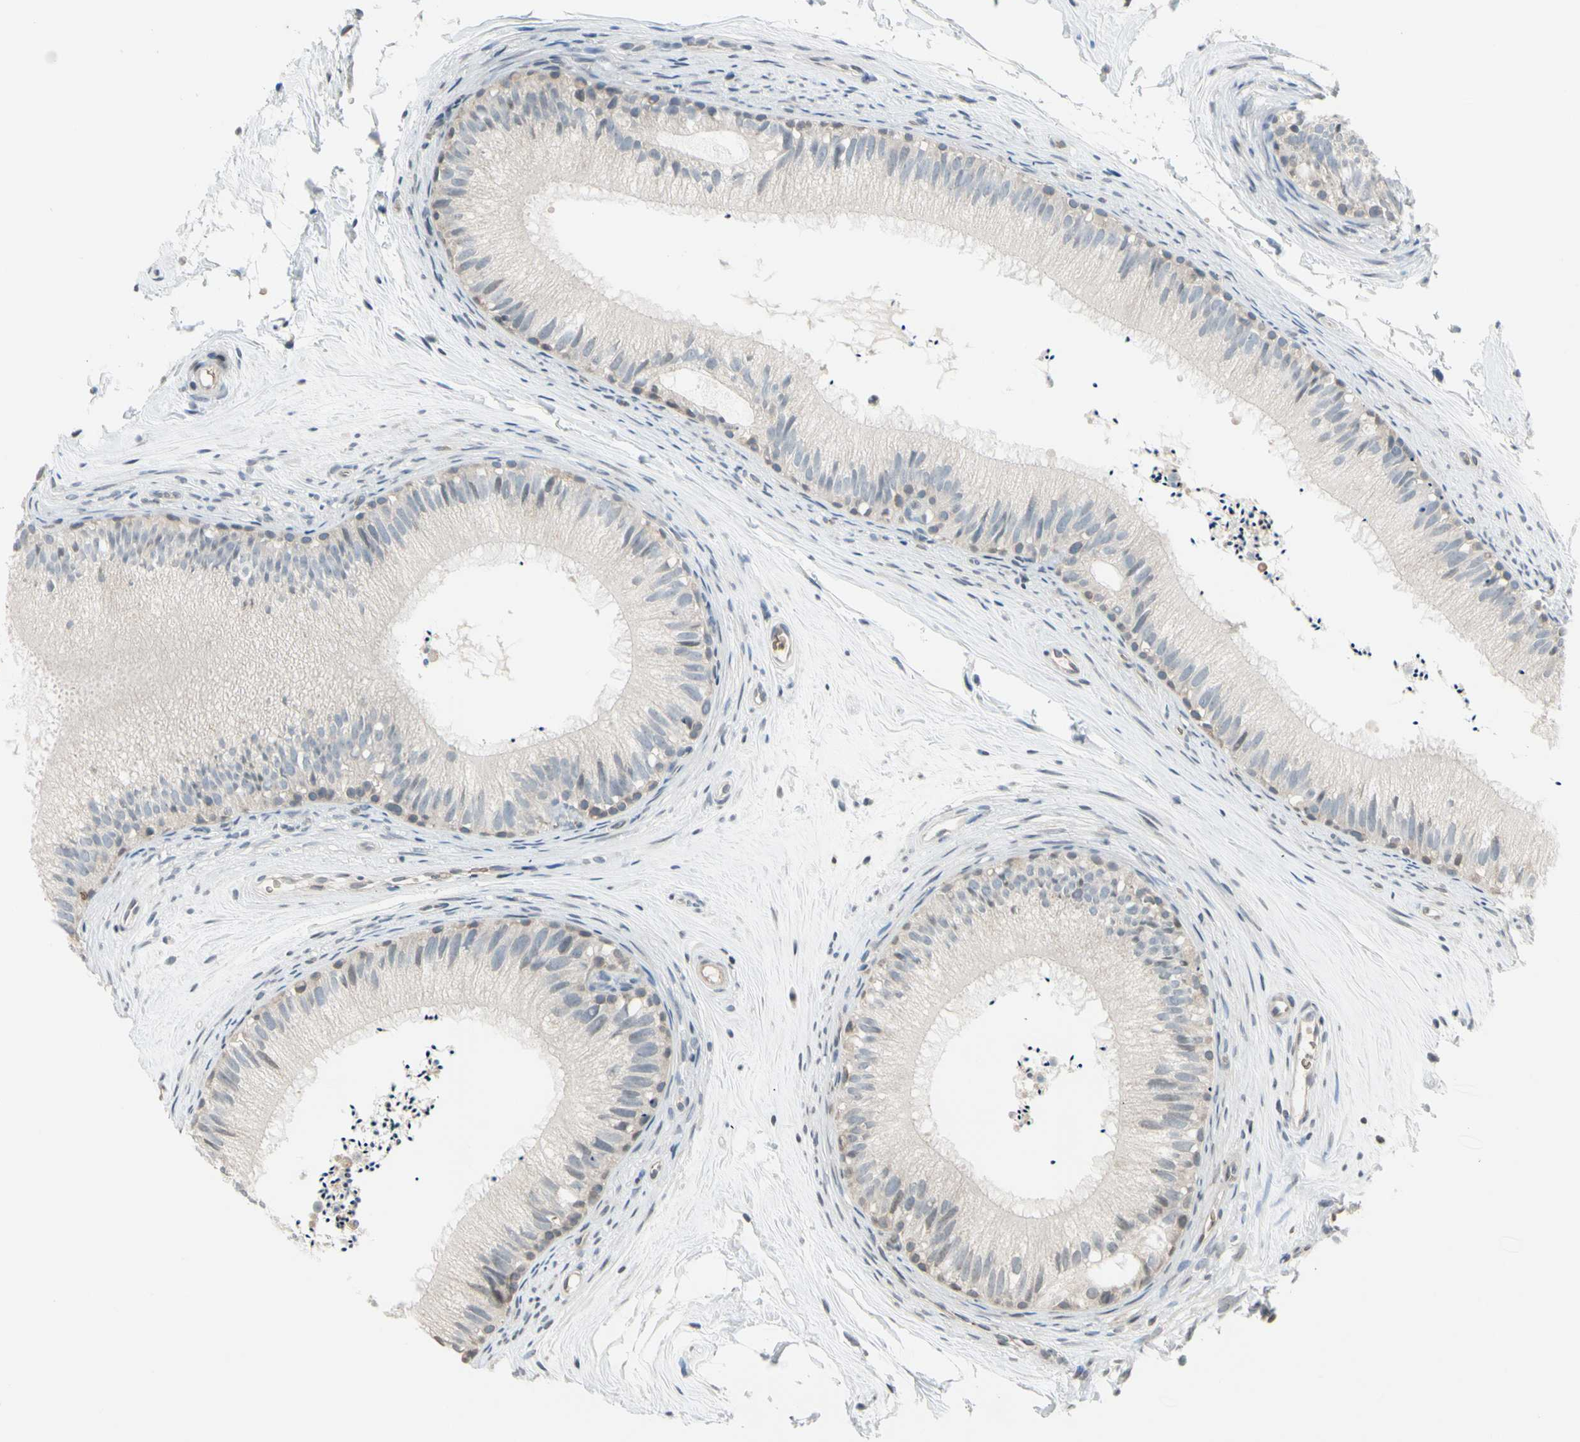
{"staining": {"intensity": "weak", "quantity": "<25%", "location": "cytoplasmic/membranous"}, "tissue": "epididymis", "cell_type": "Glandular cells", "image_type": "normal", "snomed": [{"axis": "morphology", "description": "Normal tissue, NOS"}, {"axis": "topography", "description": "Epididymis"}], "caption": "Glandular cells show no significant protein positivity in normal epididymis. The staining was performed using DAB to visualize the protein expression in brown, while the nuclei were stained in blue with hematoxylin (Magnification: 20x).", "gene": "GYPC", "patient": {"sex": "male", "age": 56}}